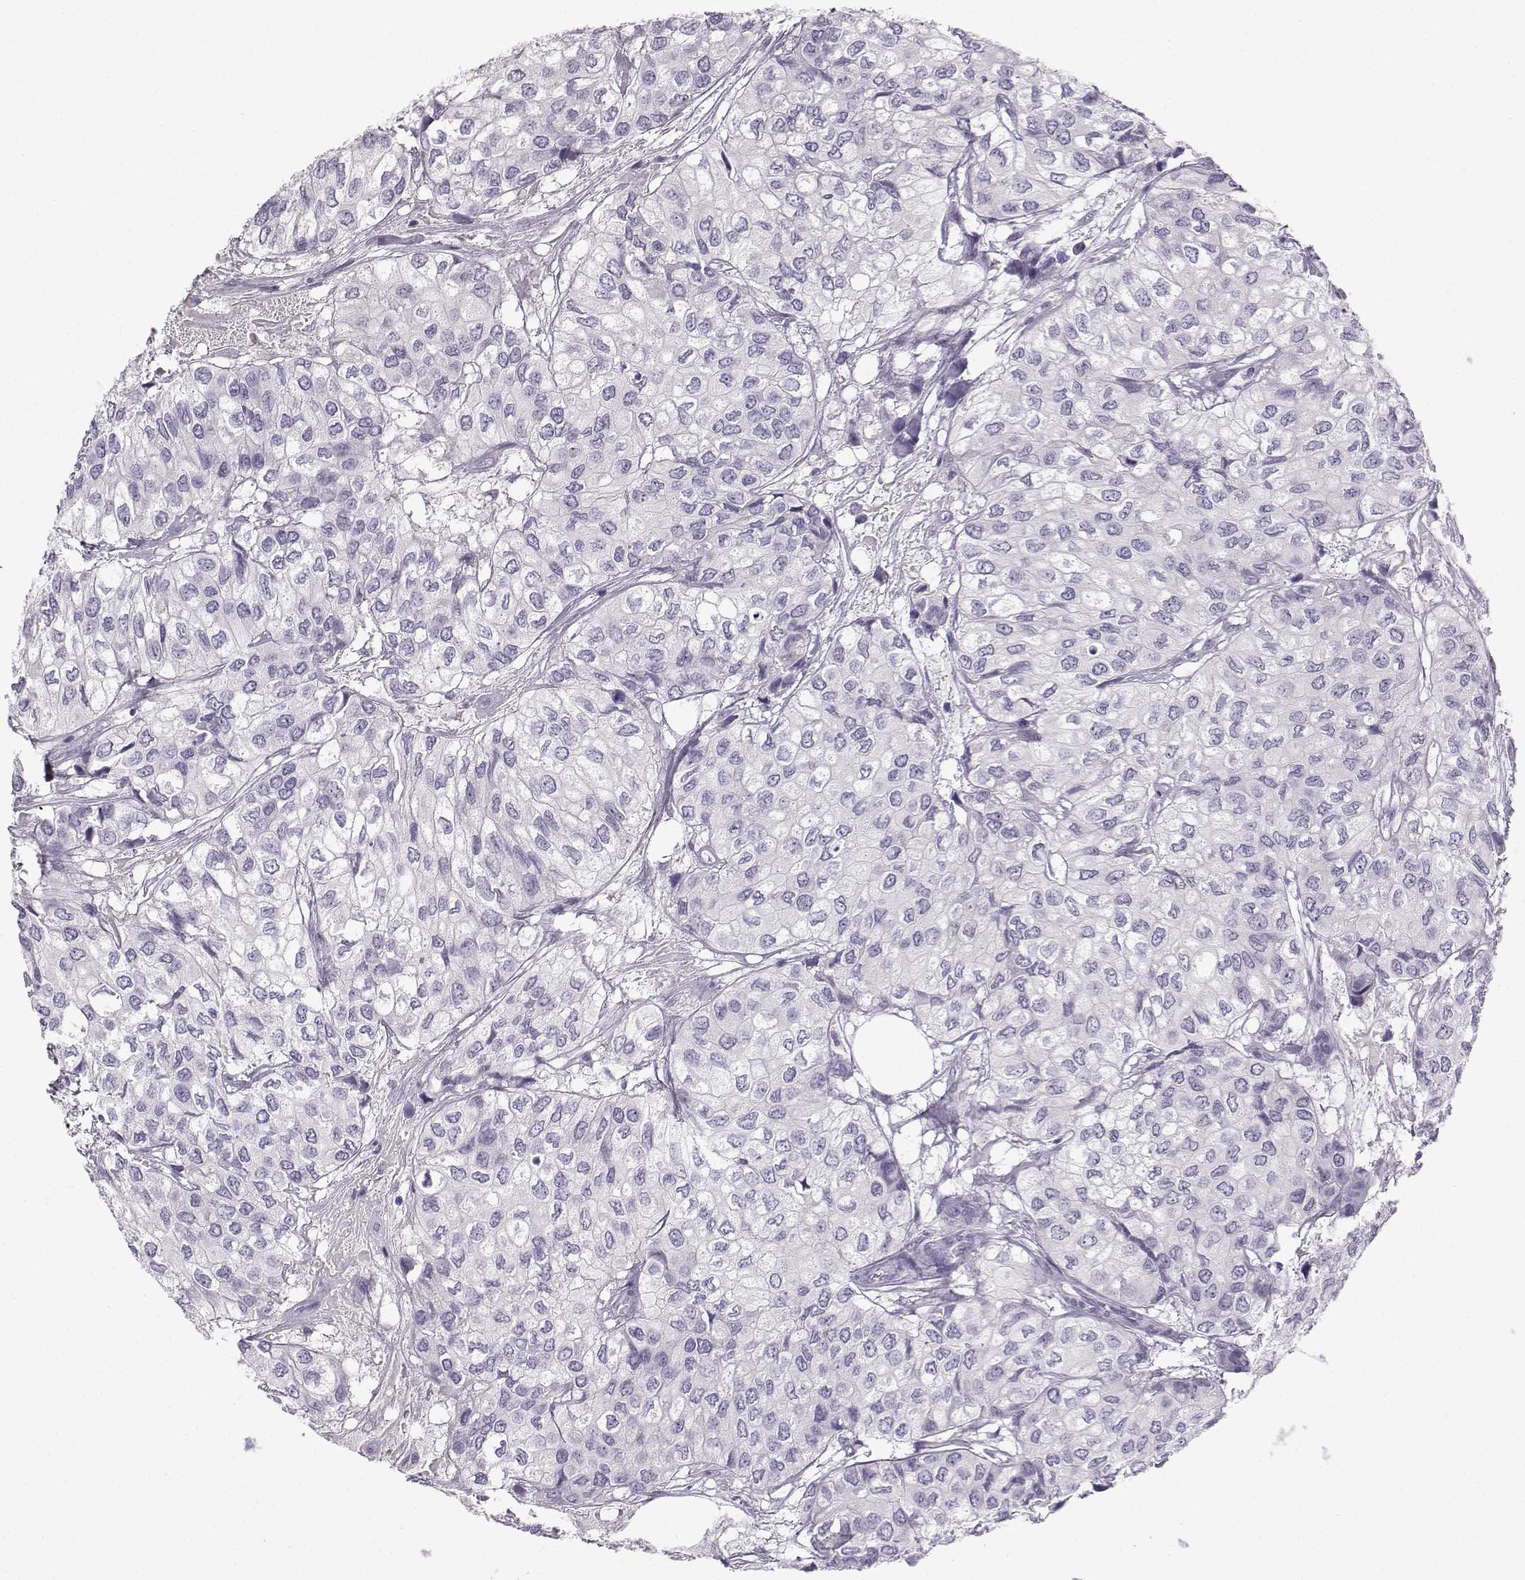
{"staining": {"intensity": "negative", "quantity": "none", "location": "none"}, "tissue": "urothelial cancer", "cell_type": "Tumor cells", "image_type": "cancer", "snomed": [{"axis": "morphology", "description": "Urothelial carcinoma, High grade"}, {"axis": "topography", "description": "Urinary bladder"}], "caption": "High power microscopy micrograph of an immunohistochemistry histopathology image of high-grade urothelial carcinoma, revealing no significant positivity in tumor cells. (IHC, brightfield microscopy, high magnification).", "gene": "ZBTB8B", "patient": {"sex": "male", "age": 73}}